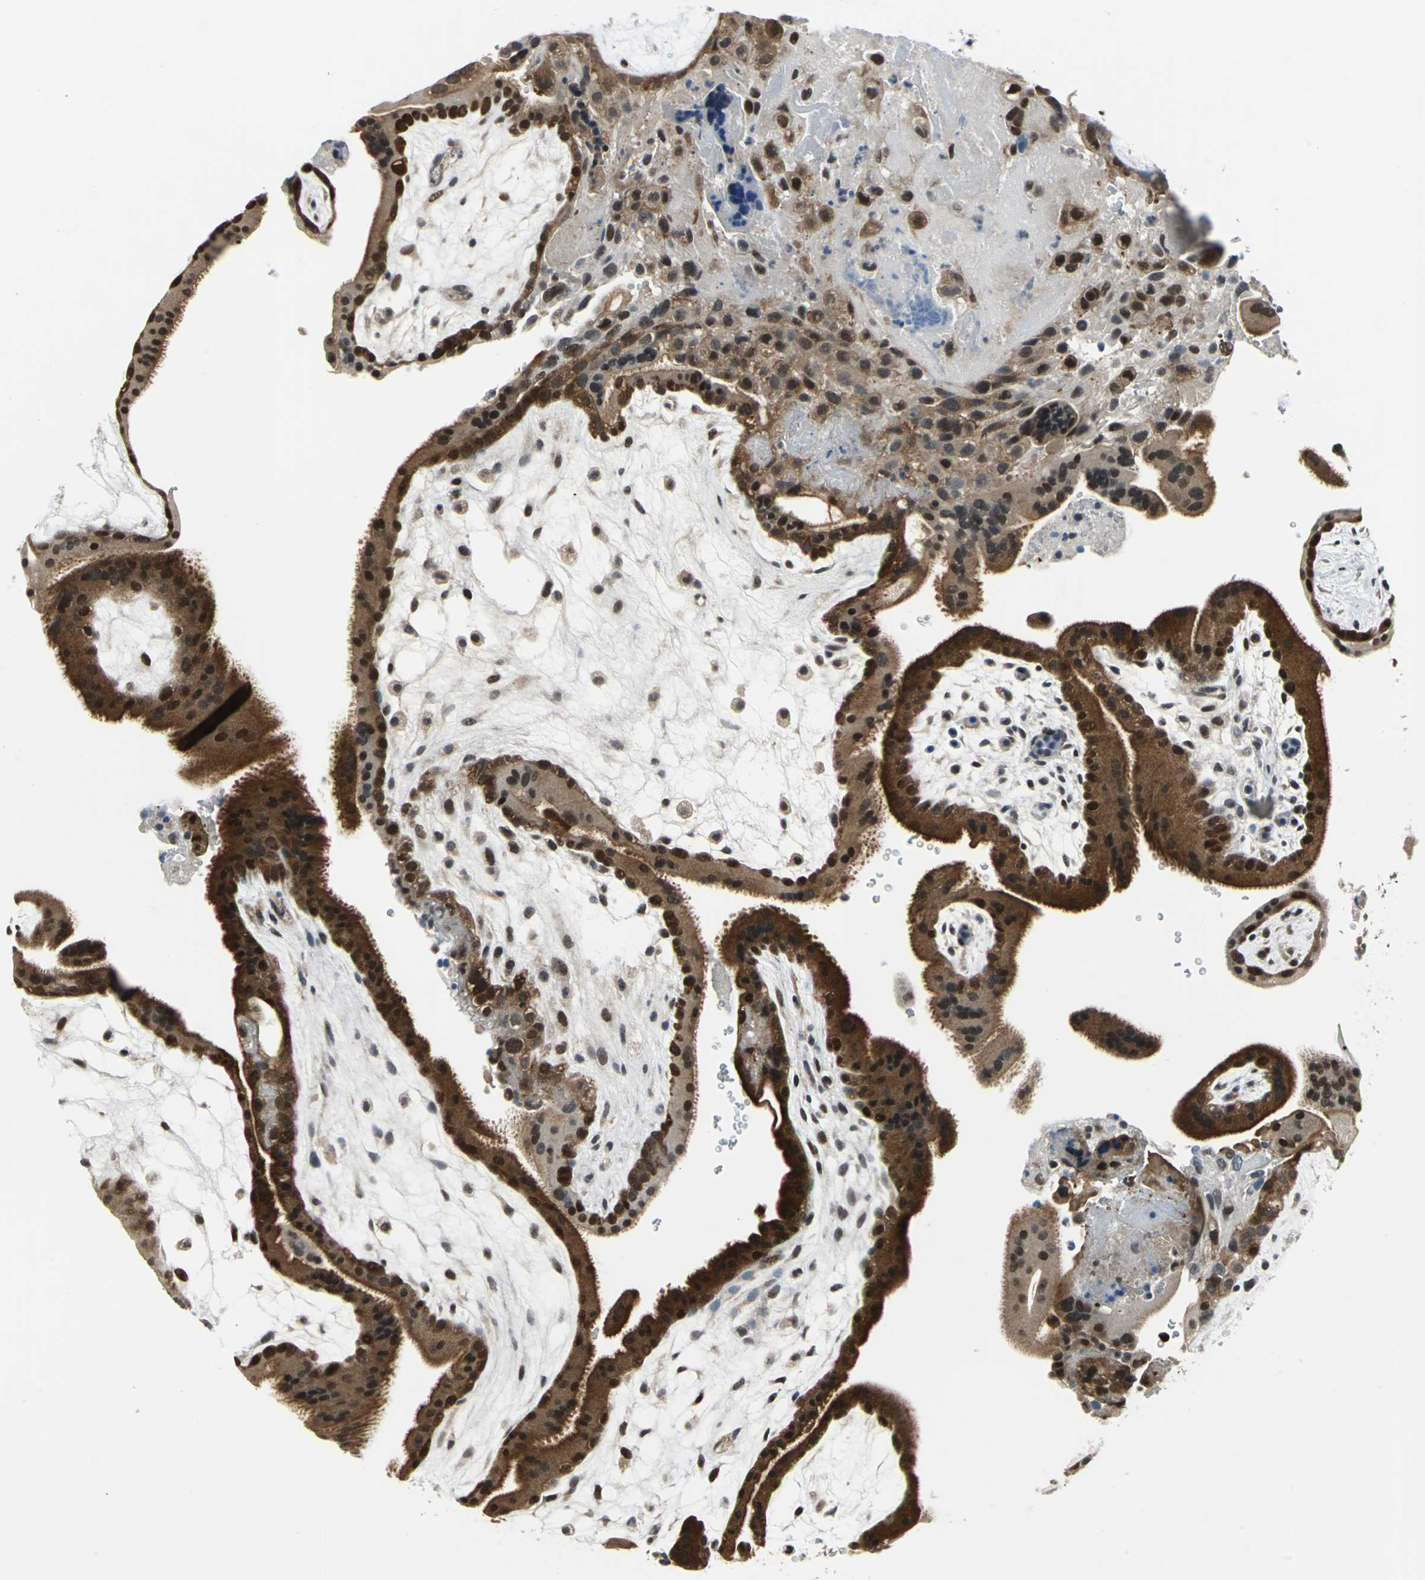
{"staining": {"intensity": "moderate", "quantity": ">75%", "location": "cytoplasmic/membranous,nuclear"}, "tissue": "placenta", "cell_type": "Decidual cells", "image_type": "normal", "snomed": [{"axis": "morphology", "description": "Normal tissue, NOS"}, {"axis": "topography", "description": "Placenta"}], "caption": "About >75% of decidual cells in normal human placenta show moderate cytoplasmic/membranous,nuclear protein expression as visualized by brown immunohistochemical staining.", "gene": "POLR3K", "patient": {"sex": "female", "age": 19}}